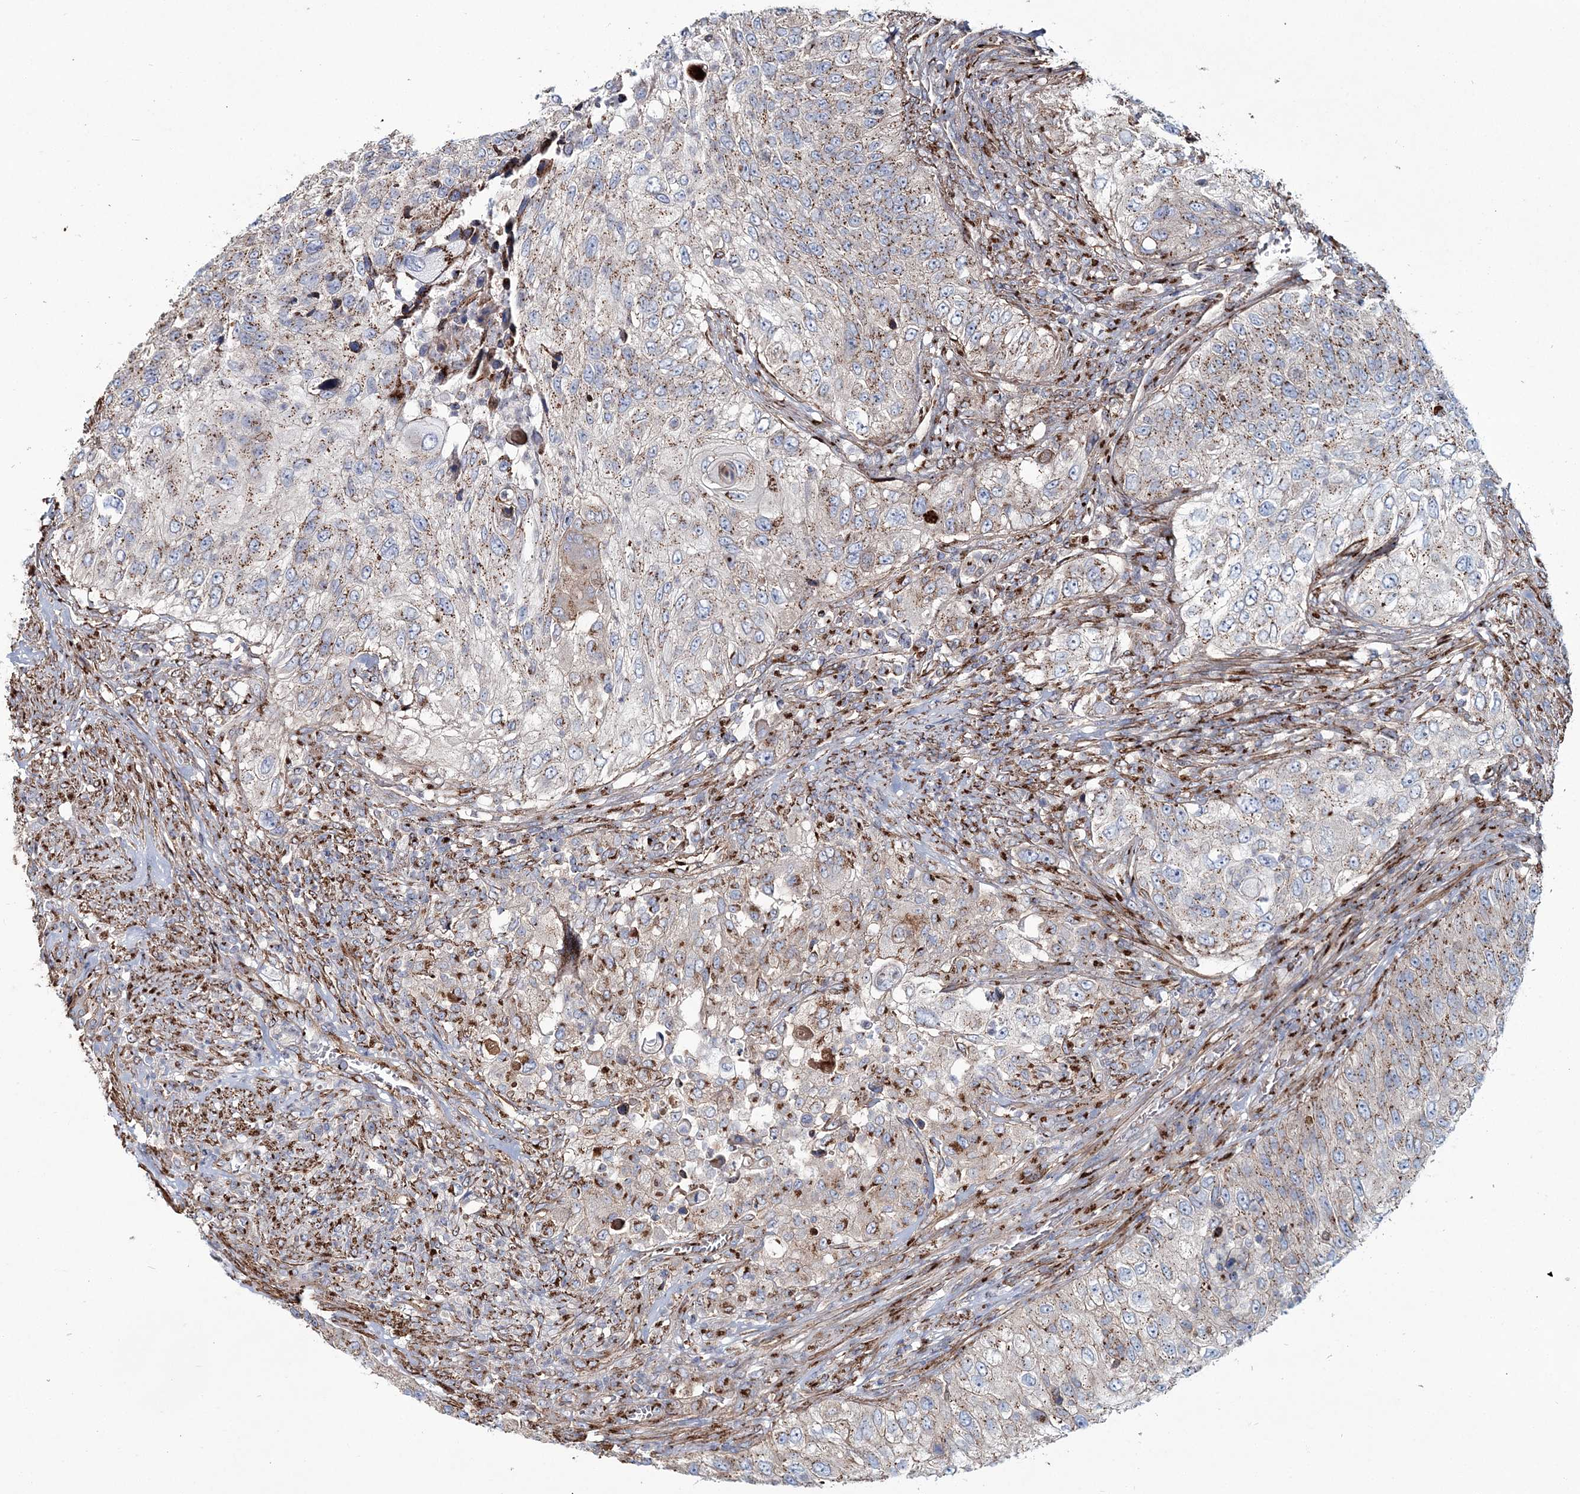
{"staining": {"intensity": "moderate", "quantity": ">75%", "location": "cytoplasmic/membranous"}, "tissue": "urothelial cancer", "cell_type": "Tumor cells", "image_type": "cancer", "snomed": [{"axis": "morphology", "description": "Urothelial carcinoma, High grade"}, {"axis": "topography", "description": "Urinary bladder"}], "caption": "There is medium levels of moderate cytoplasmic/membranous staining in tumor cells of urothelial carcinoma (high-grade), as demonstrated by immunohistochemical staining (brown color).", "gene": "MAN1A2", "patient": {"sex": "female", "age": 60}}